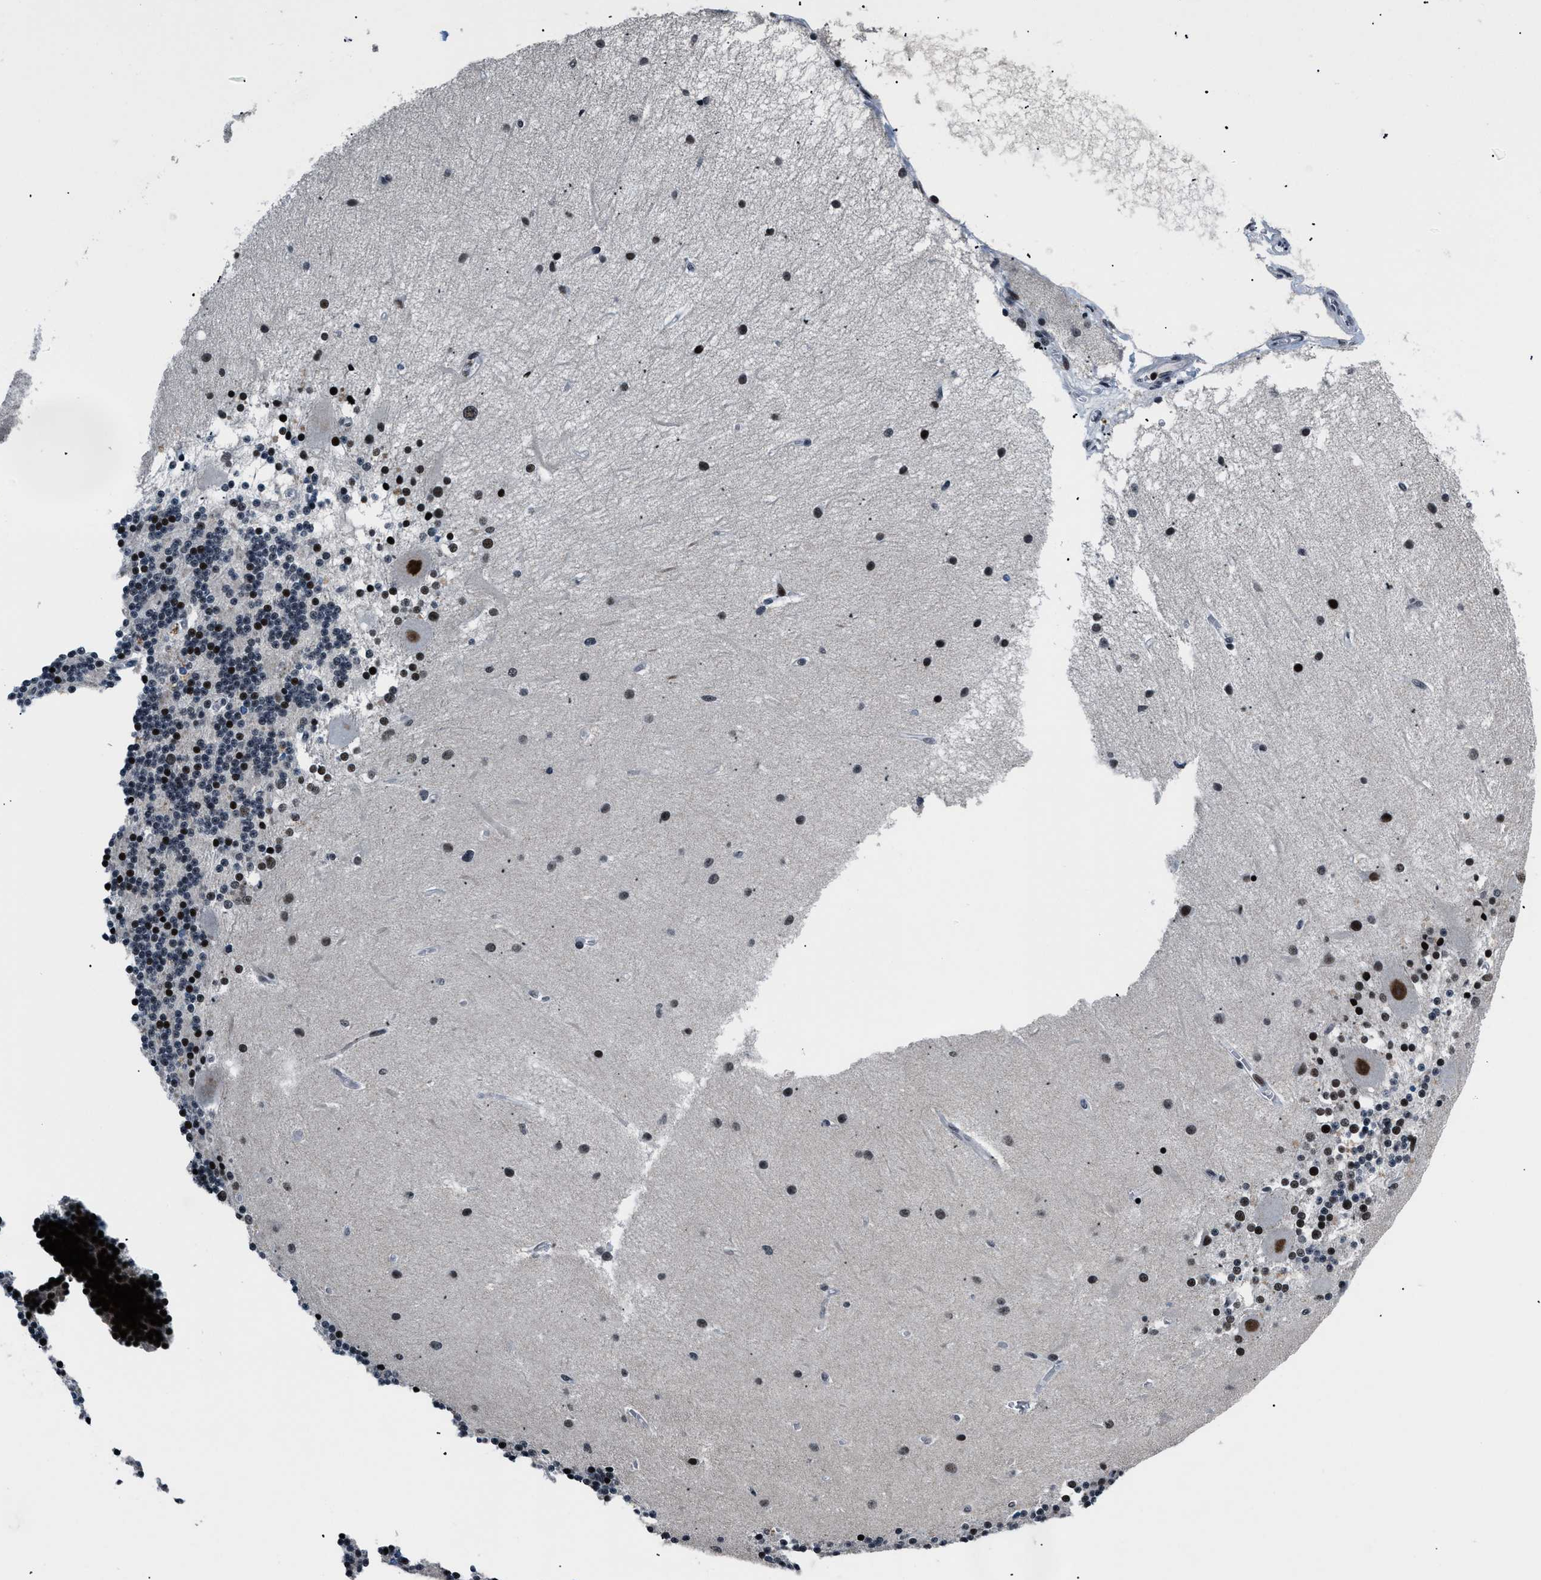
{"staining": {"intensity": "strong", "quantity": ">75%", "location": "nuclear"}, "tissue": "cerebellum", "cell_type": "Cells in granular layer", "image_type": "normal", "snomed": [{"axis": "morphology", "description": "Normal tissue, NOS"}, {"axis": "topography", "description": "Cerebellum"}], "caption": "The photomicrograph shows immunohistochemical staining of normal cerebellum. There is strong nuclear staining is seen in about >75% of cells in granular layer. The protein of interest is stained brown, and the nuclei are stained in blue (DAB IHC with brightfield microscopy, high magnification).", "gene": "SMARCB1", "patient": {"sex": "female", "age": 54}}